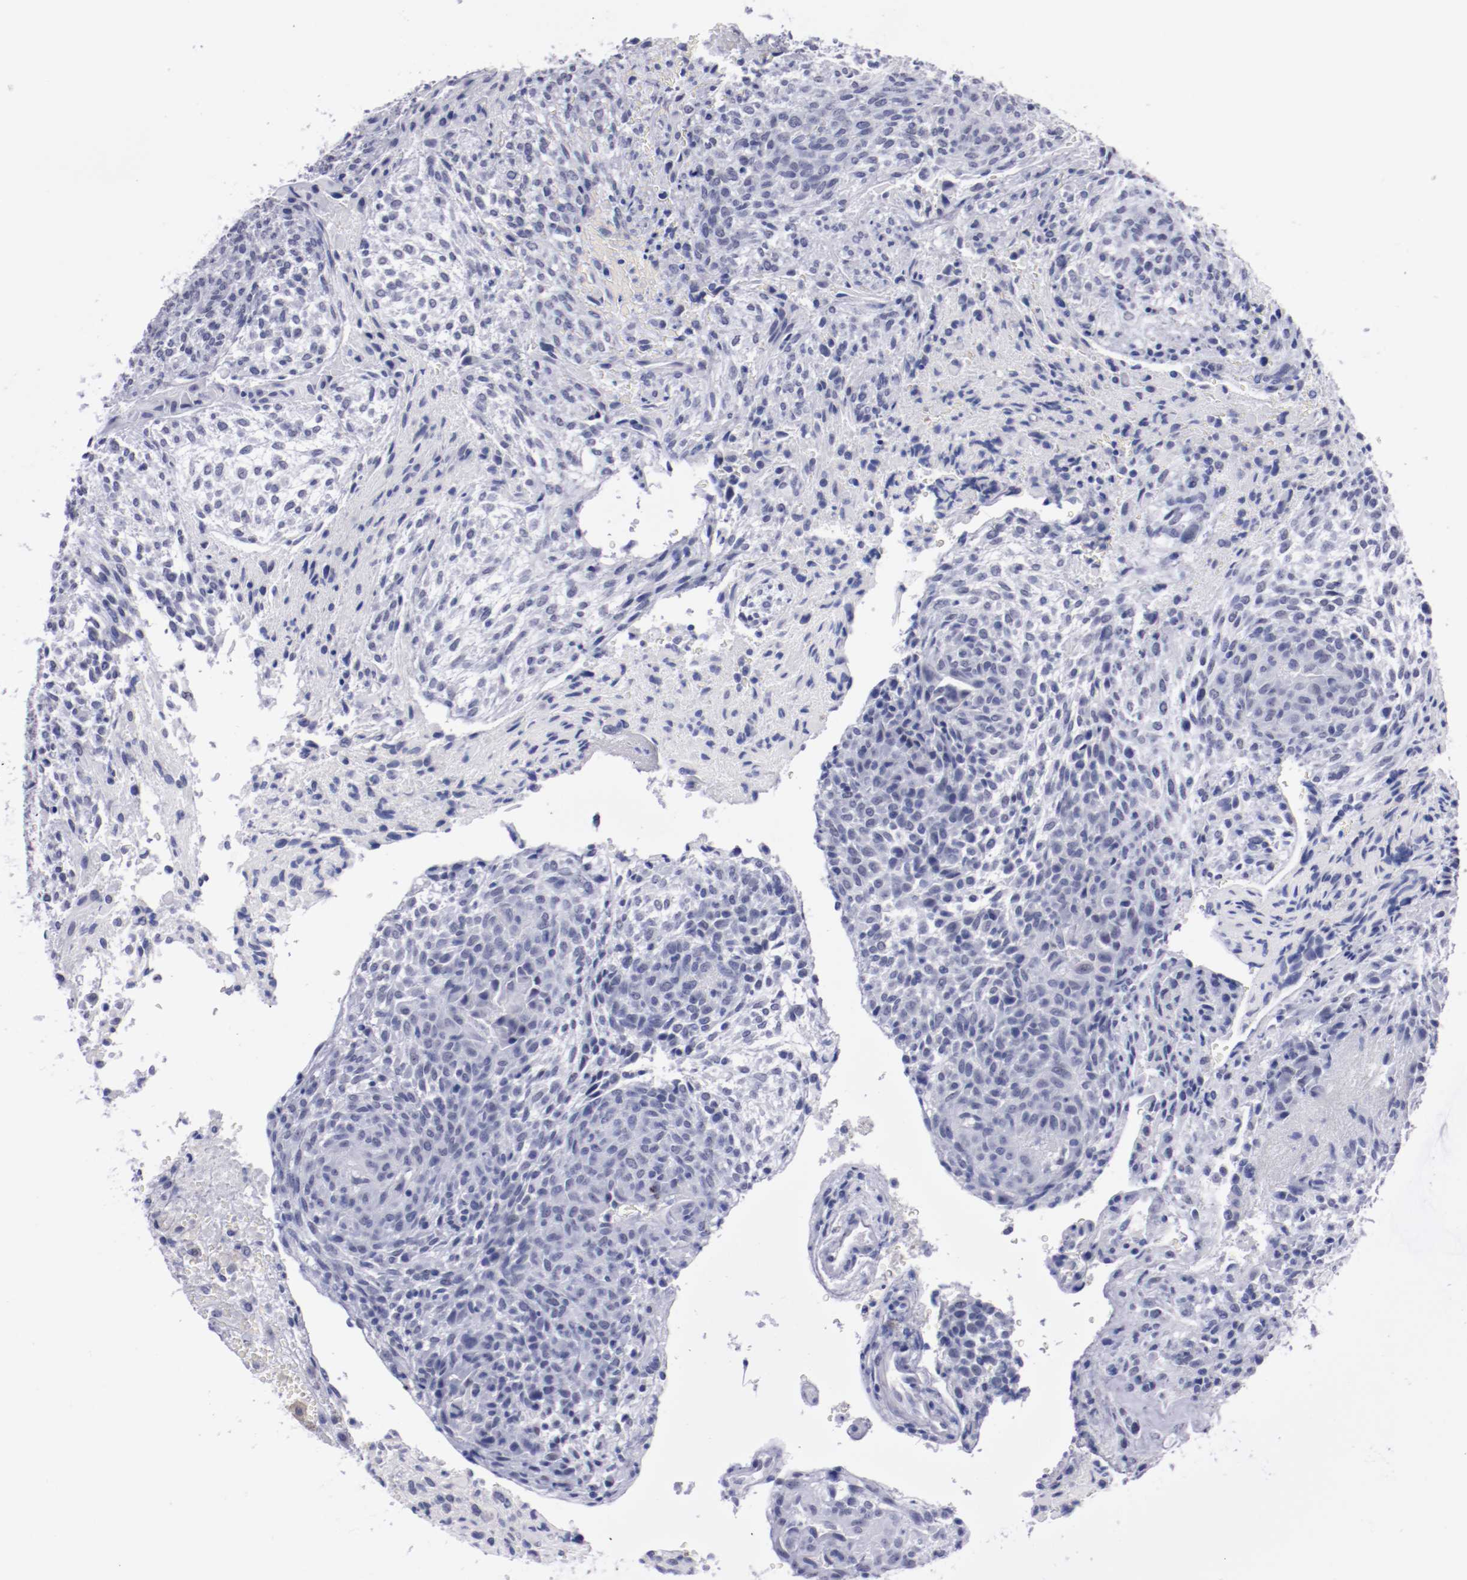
{"staining": {"intensity": "negative", "quantity": "none", "location": "none"}, "tissue": "glioma", "cell_type": "Tumor cells", "image_type": "cancer", "snomed": [{"axis": "morphology", "description": "Glioma, malignant, High grade"}, {"axis": "topography", "description": "Cerebral cortex"}], "caption": "An immunohistochemistry micrograph of glioma is shown. There is no staining in tumor cells of glioma.", "gene": "HNF1B", "patient": {"sex": "female", "age": 55}}